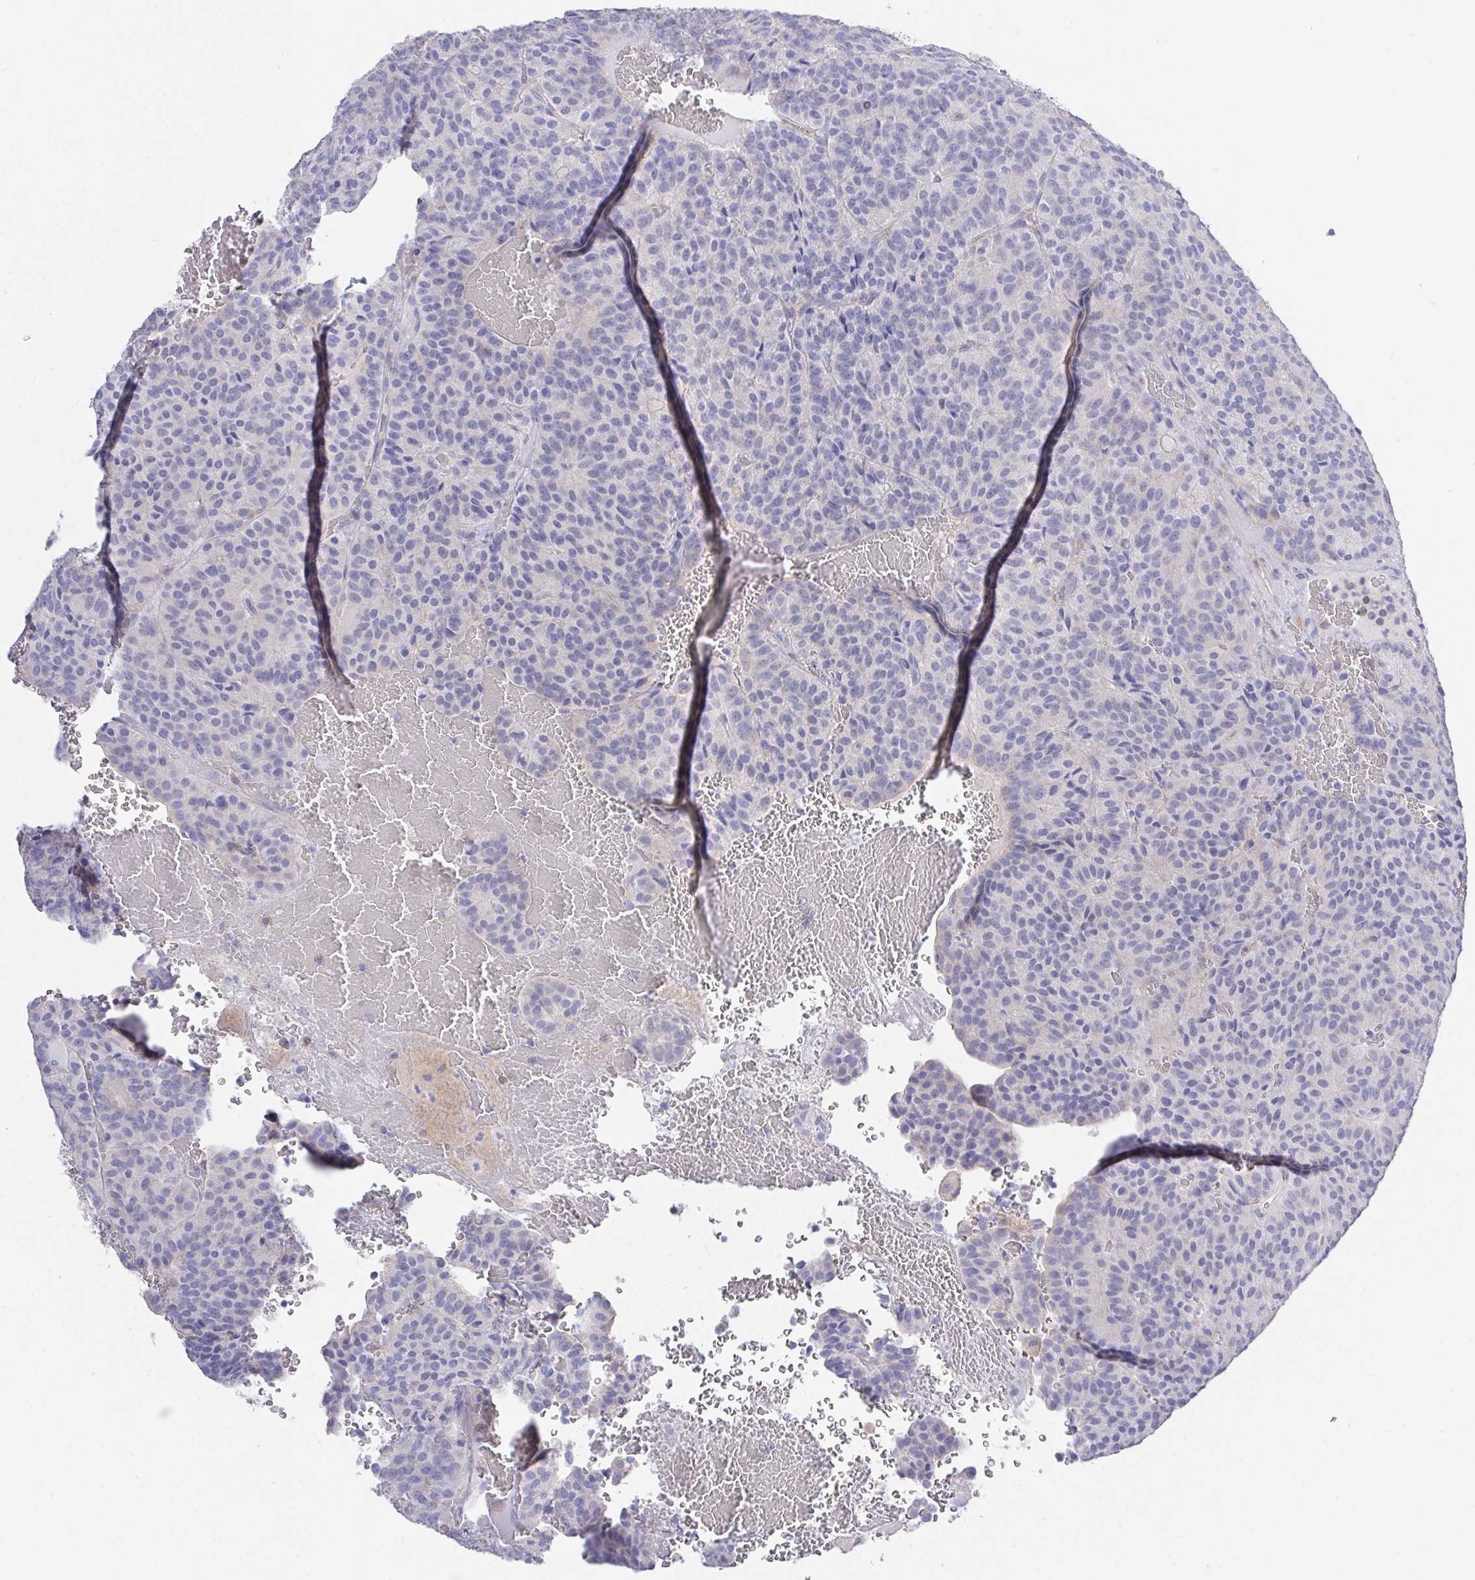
{"staining": {"intensity": "negative", "quantity": "none", "location": "none"}, "tissue": "carcinoid", "cell_type": "Tumor cells", "image_type": "cancer", "snomed": [{"axis": "morphology", "description": "Carcinoid, malignant, NOS"}, {"axis": "topography", "description": "Lung"}], "caption": "An IHC histopathology image of carcinoid is shown. There is no staining in tumor cells of carcinoid.", "gene": "PRG3", "patient": {"sex": "male", "age": 70}}